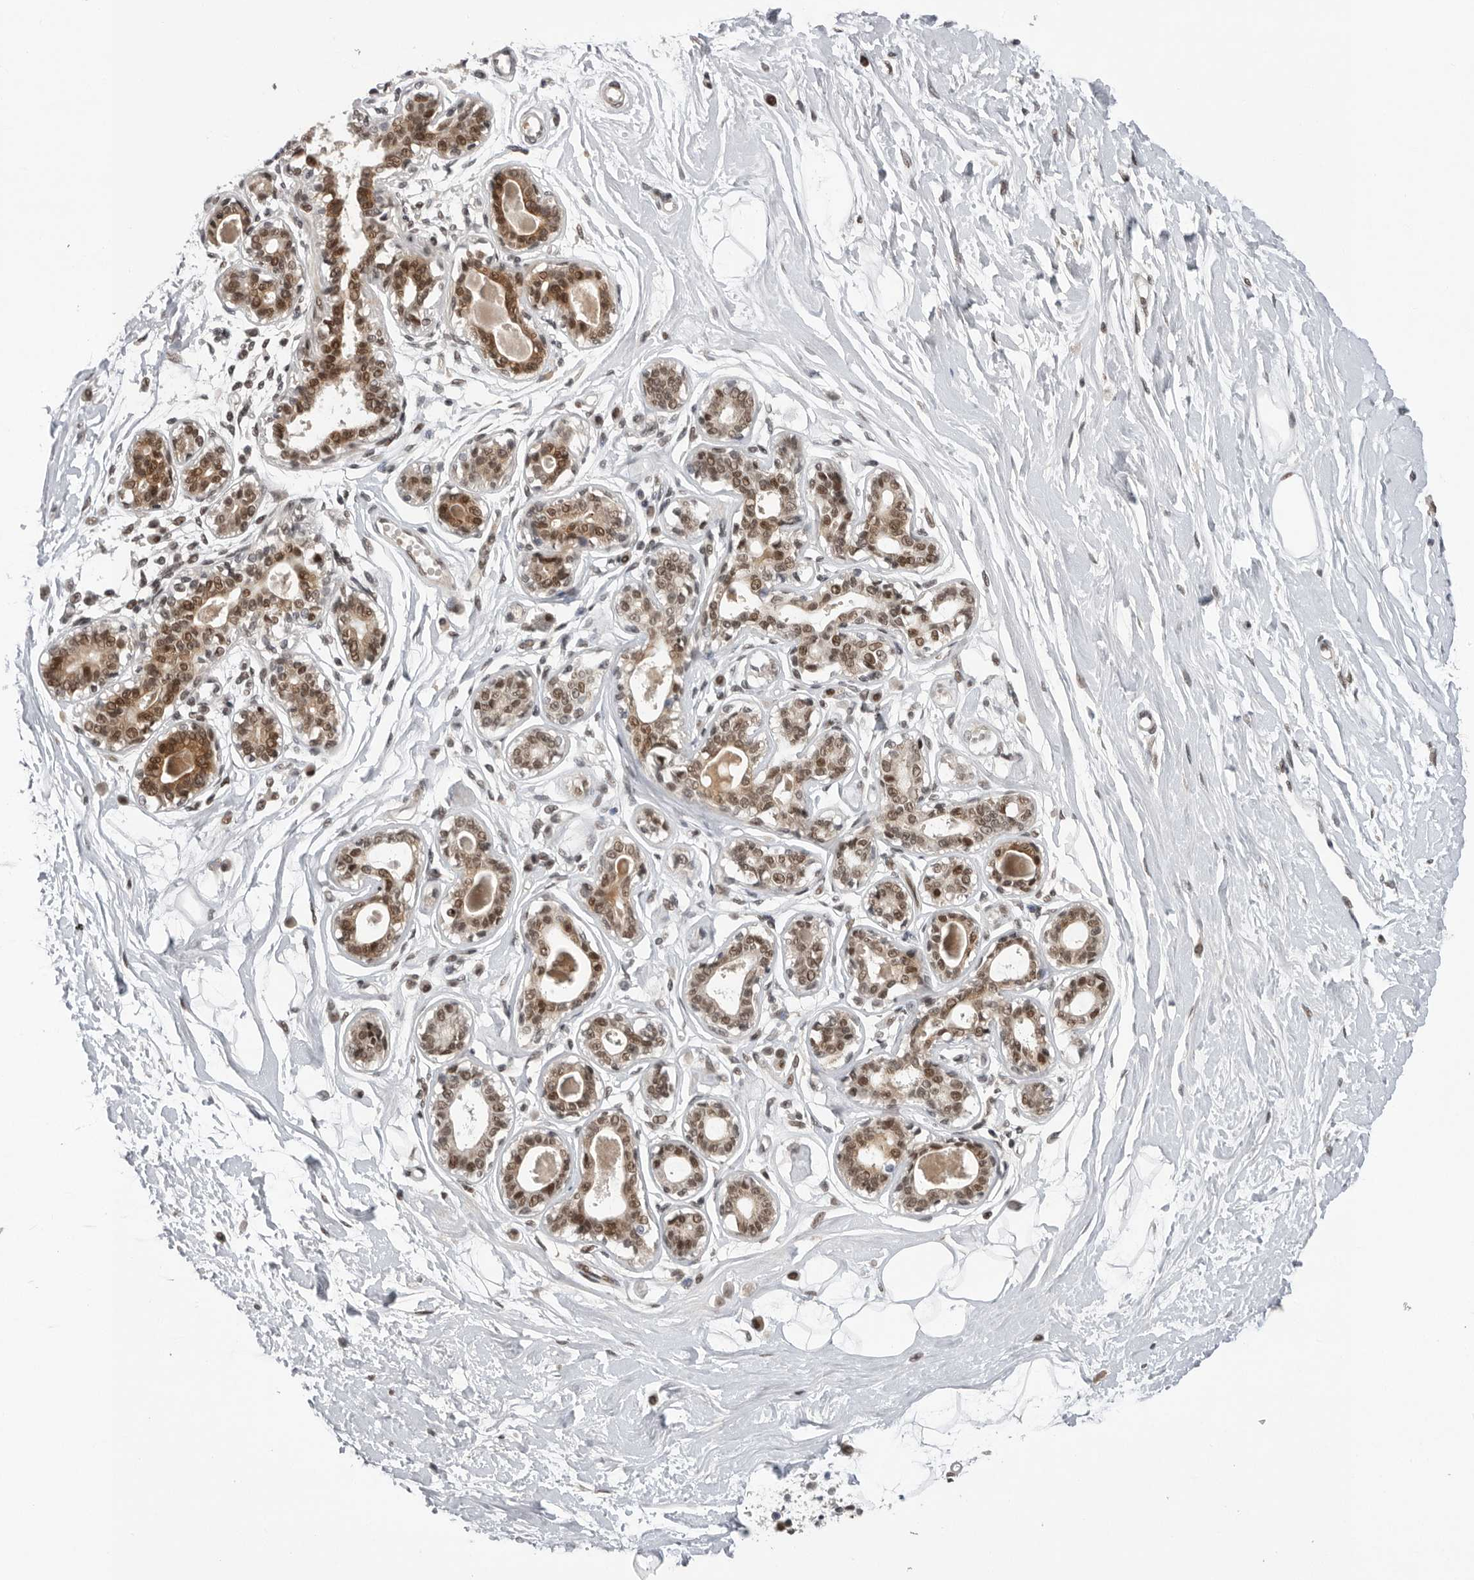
{"staining": {"intensity": "negative", "quantity": "none", "location": "none"}, "tissue": "breast", "cell_type": "Adipocytes", "image_type": "normal", "snomed": [{"axis": "morphology", "description": "Normal tissue, NOS"}, {"axis": "topography", "description": "Breast"}], "caption": "High magnification brightfield microscopy of benign breast stained with DAB (3,3'-diaminobenzidine) (brown) and counterstained with hematoxylin (blue): adipocytes show no significant expression. (DAB (3,3'-diaminobenzidine) immunohistochemistry with hematoxylin counter stain).", "gene": "POU5F1", "patient": {"sex": "female", "age": 45}}